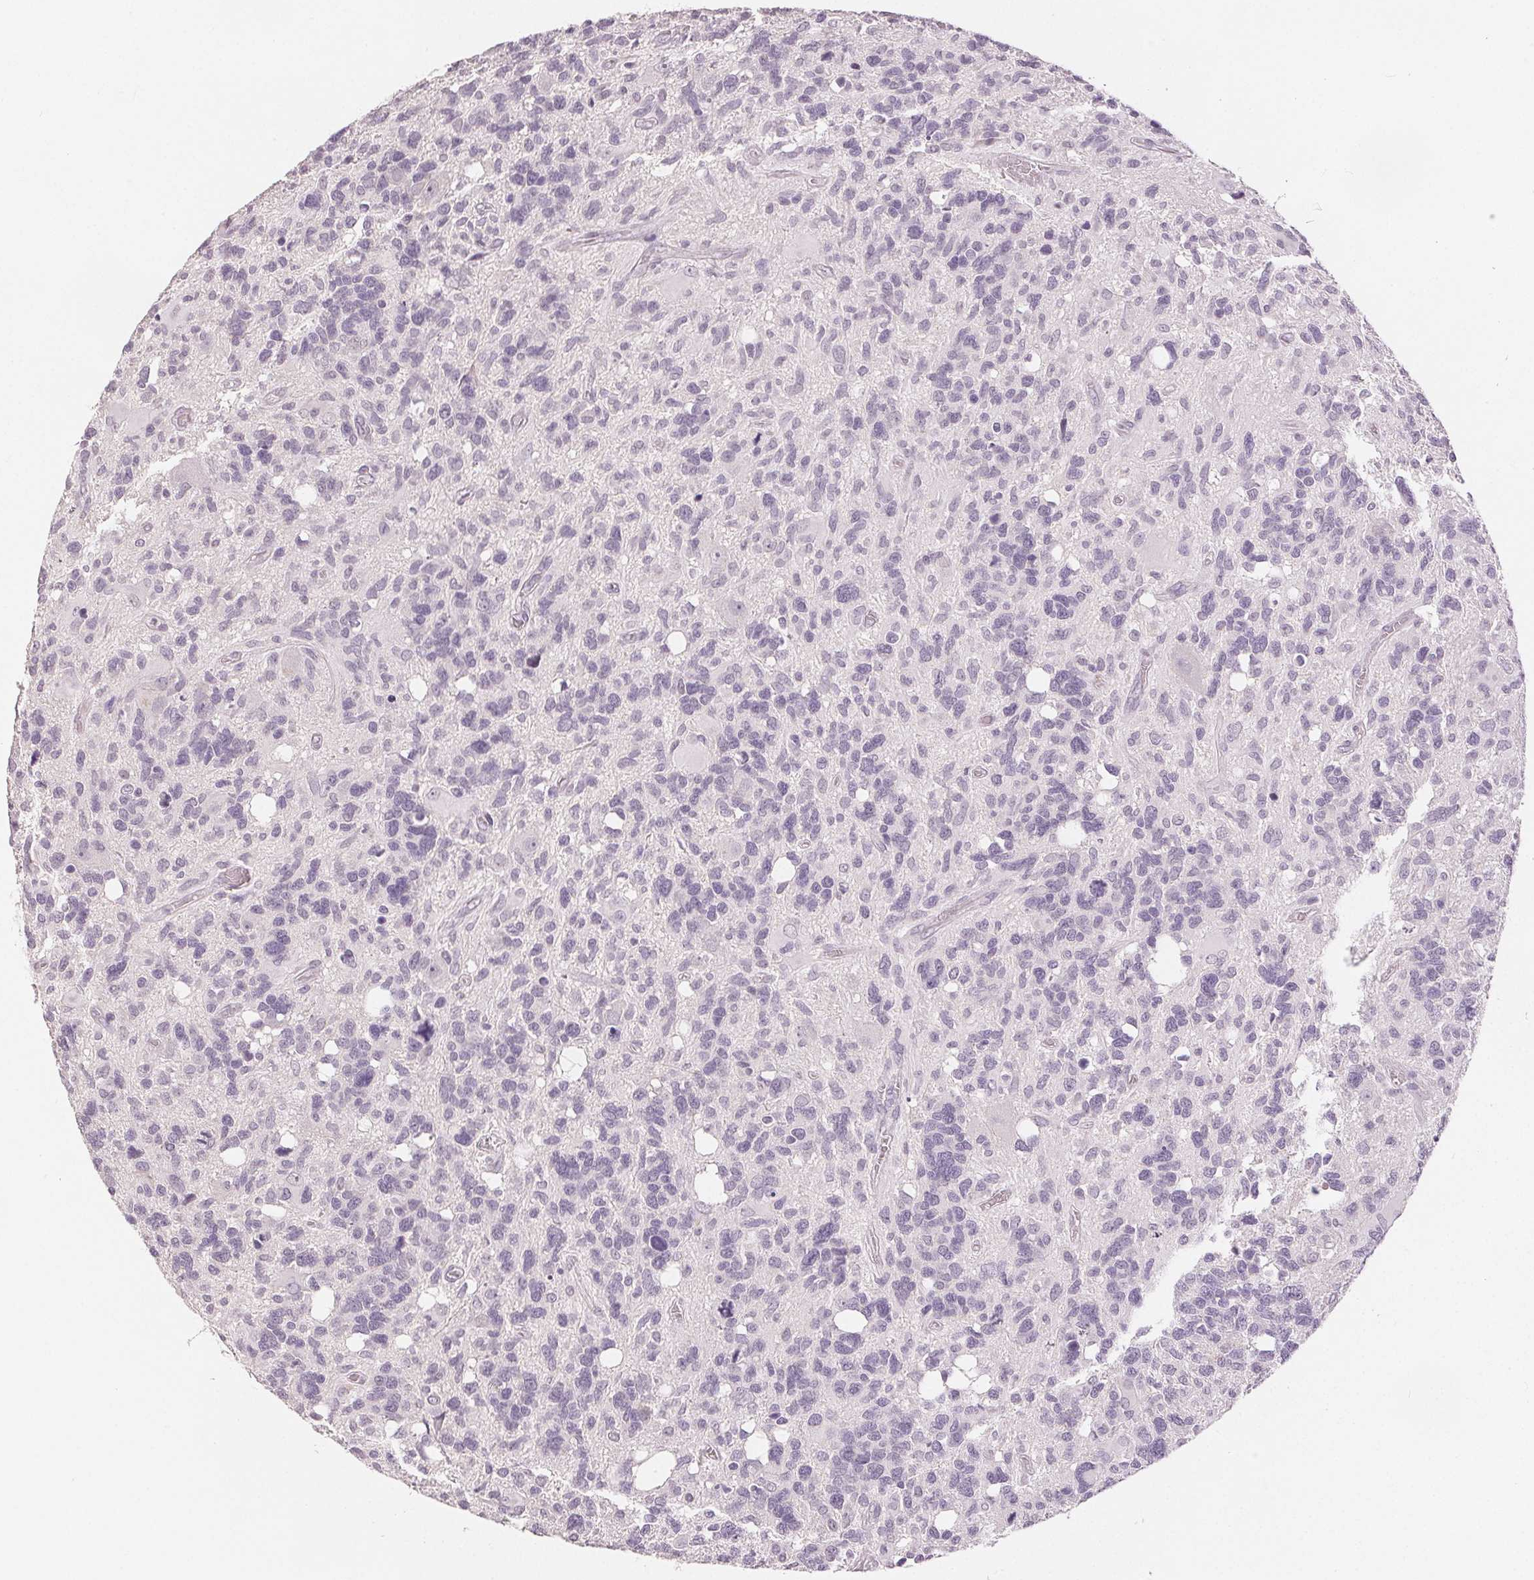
{"staining": {"intensity": "negative", "quantity": "none", "location": "none"}, "tissue": "glioma", "cell_type": "Tumor cells", "image_type": "cancer", "snomed": [{"axis": "morphology", "description": "Glioma, malignant, High grade"}, {"axis": "topography", "description": "Brain"}], "caption": "The histopathology image reveals no significant staining in tumor cells of glioma. (Stains: DAB immunohistochemistry with hematoxylin counter stain, Microscopy: brightfield microscopy at high magnification).", "gene": "SLC27A5", "patient": {"sex": "male", "age": 49}}